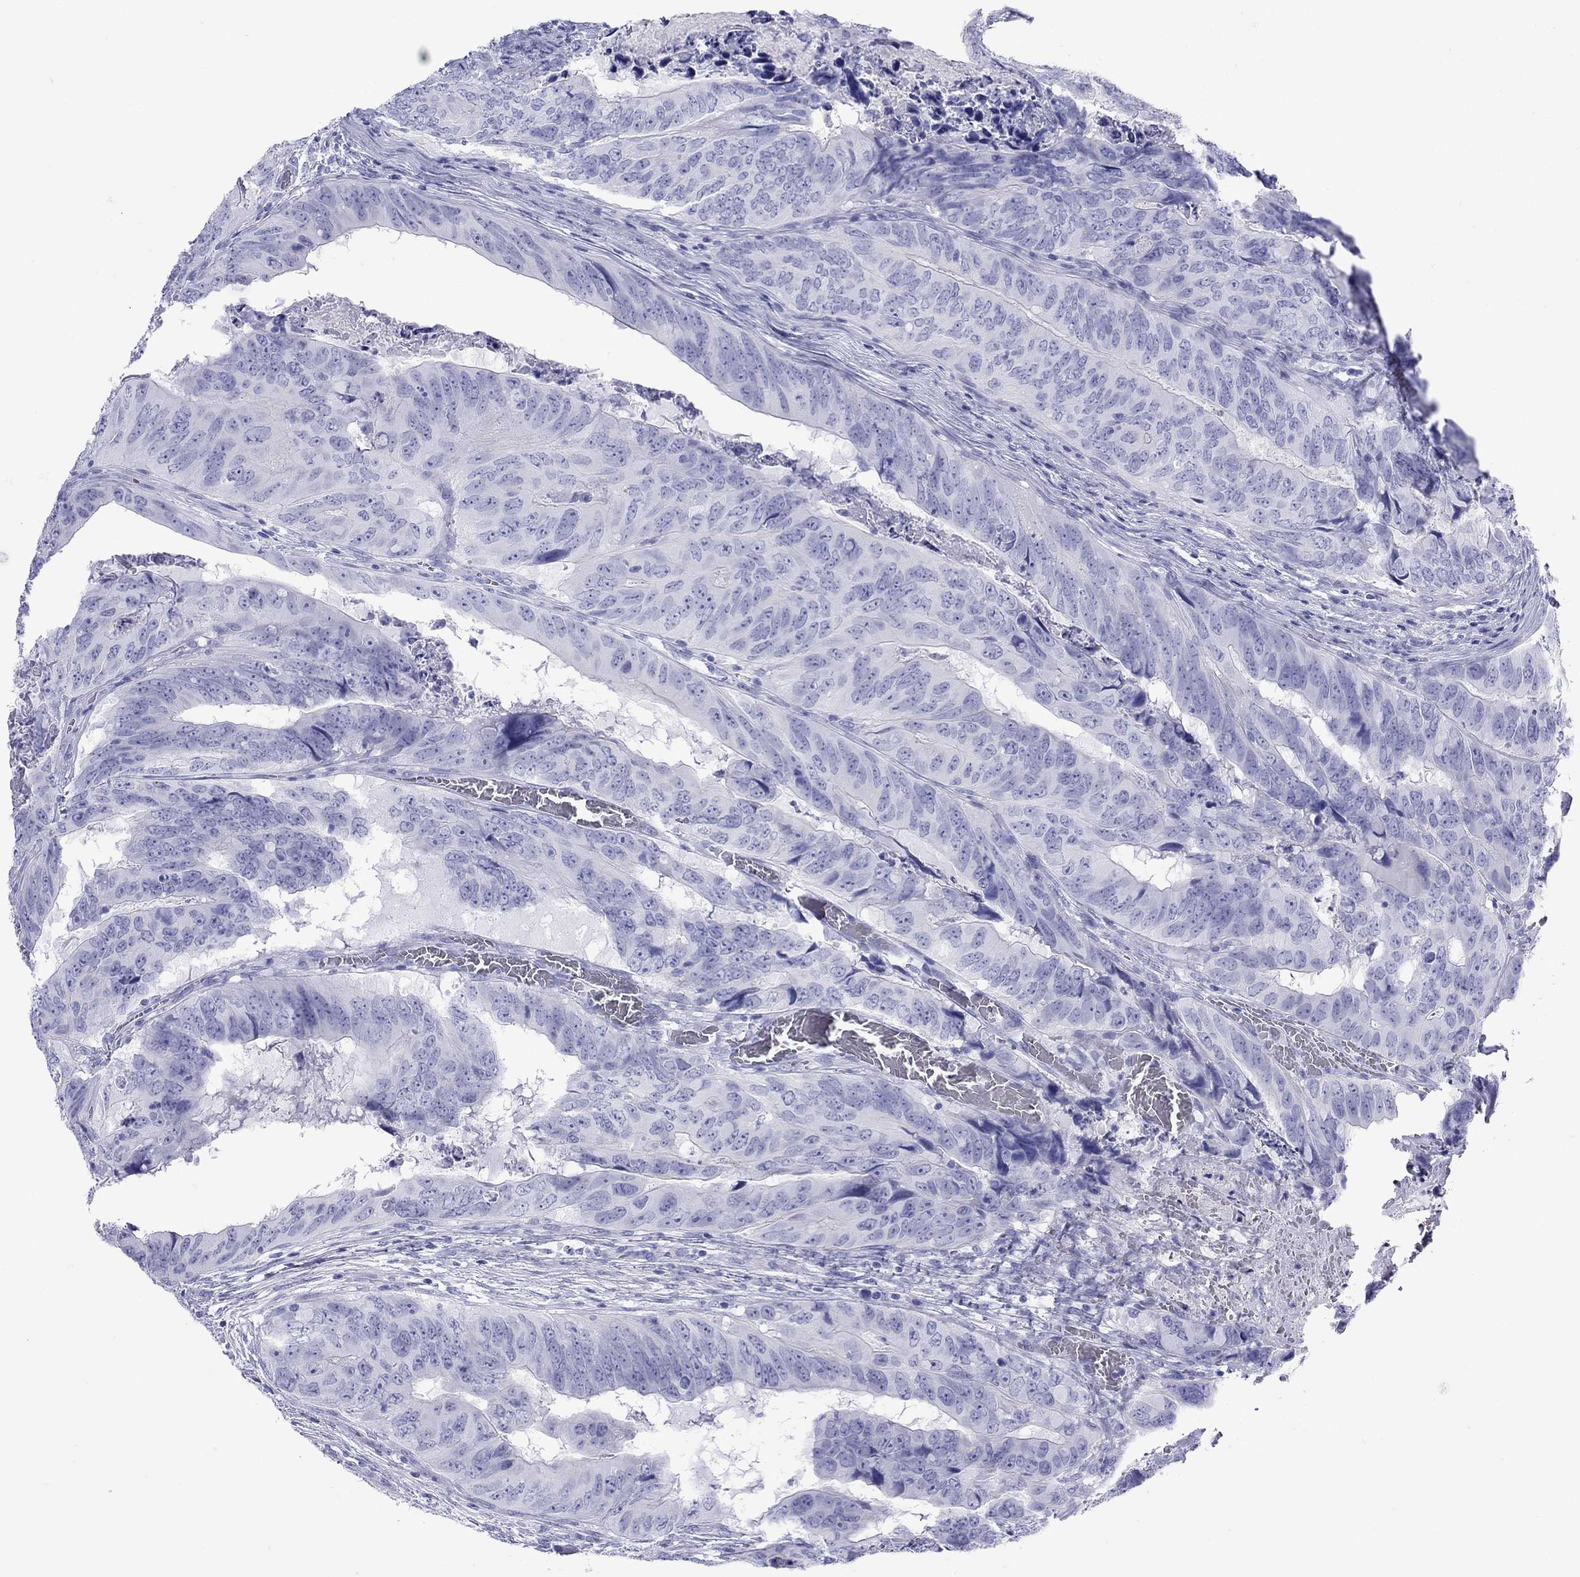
{"staining": {"intensity": "negative", "quantity": "none", "location": "none"}, "tissue": "colorectal cancer", "cell_type": "Tumor cells", "image_type": "cancer", "snomed": [{"axis": "morphology", "description": "Adenocarcinoma, NOS"}, {"axis": "topography", "description": "Colon"}], "caption": "Human colorectal cancer stained for a protein using IHC shows no positivity in tumor cells.", "gene": "GRIA2", "patient": {"sex": "male", "age": 79}}